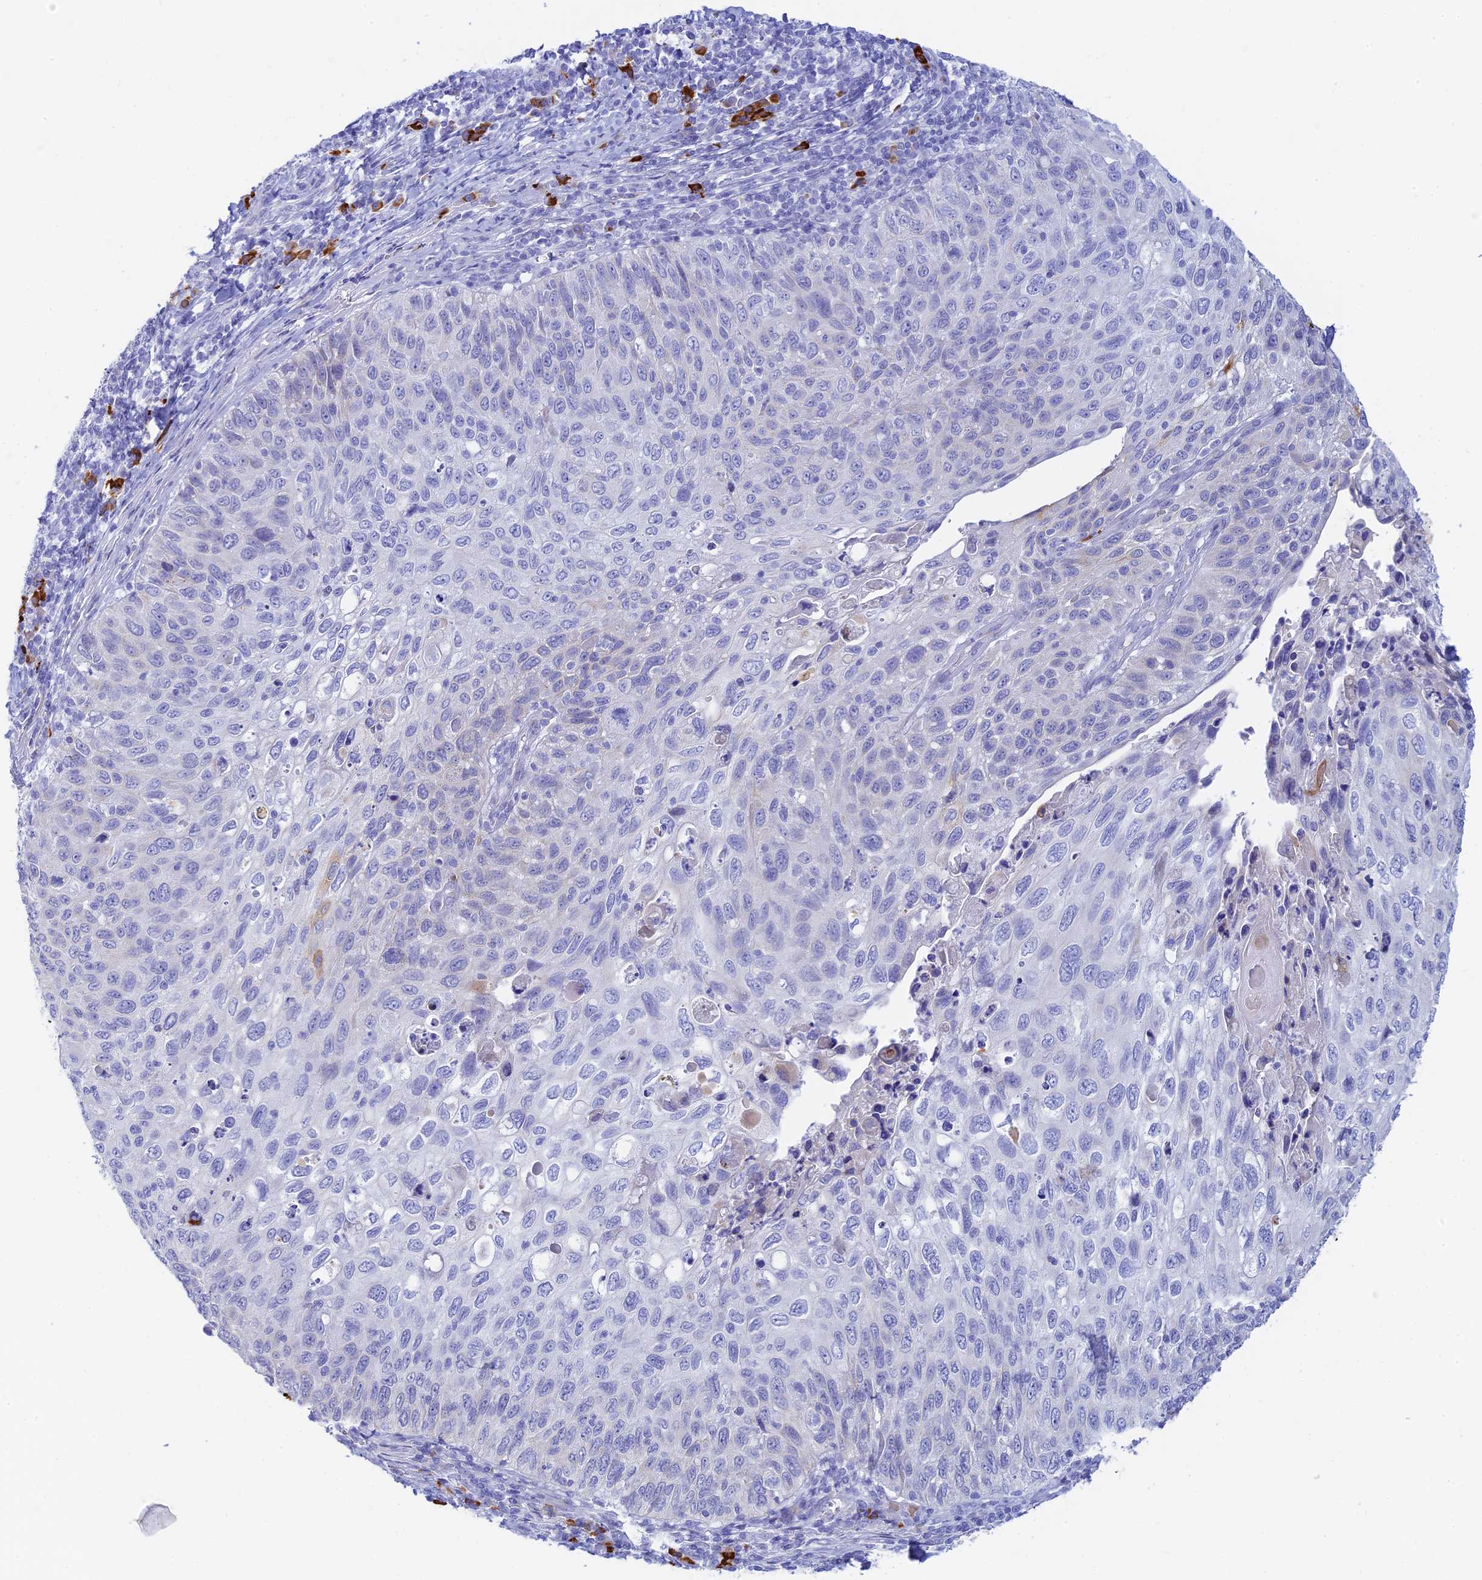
{"staining": {"intensity": "negative", "quantity": "none", "location": "none"}, "tissue": "cervical cancer", "cell_type": "Tumor cells", "image_type": "cancer", "snomed": [{"axis": "morphology", "description": "Squamous cell carcinoma, NOS"}, {"axis": "topography", "description": "Cervix"}], "caption": "A high-resolution histopathology image shows immunohistochemistry staining of cervical cancer, which displays no significant positivity in tumor cells. (Stains: DAB (3,3'-diaminobenzidine) immunohistochemistry with hematoxylin counter stain, Microscopy: brightfield microscopy at high magnification).", "gene": "CEP152", "patient": {"sex": "female", "age": 70}}